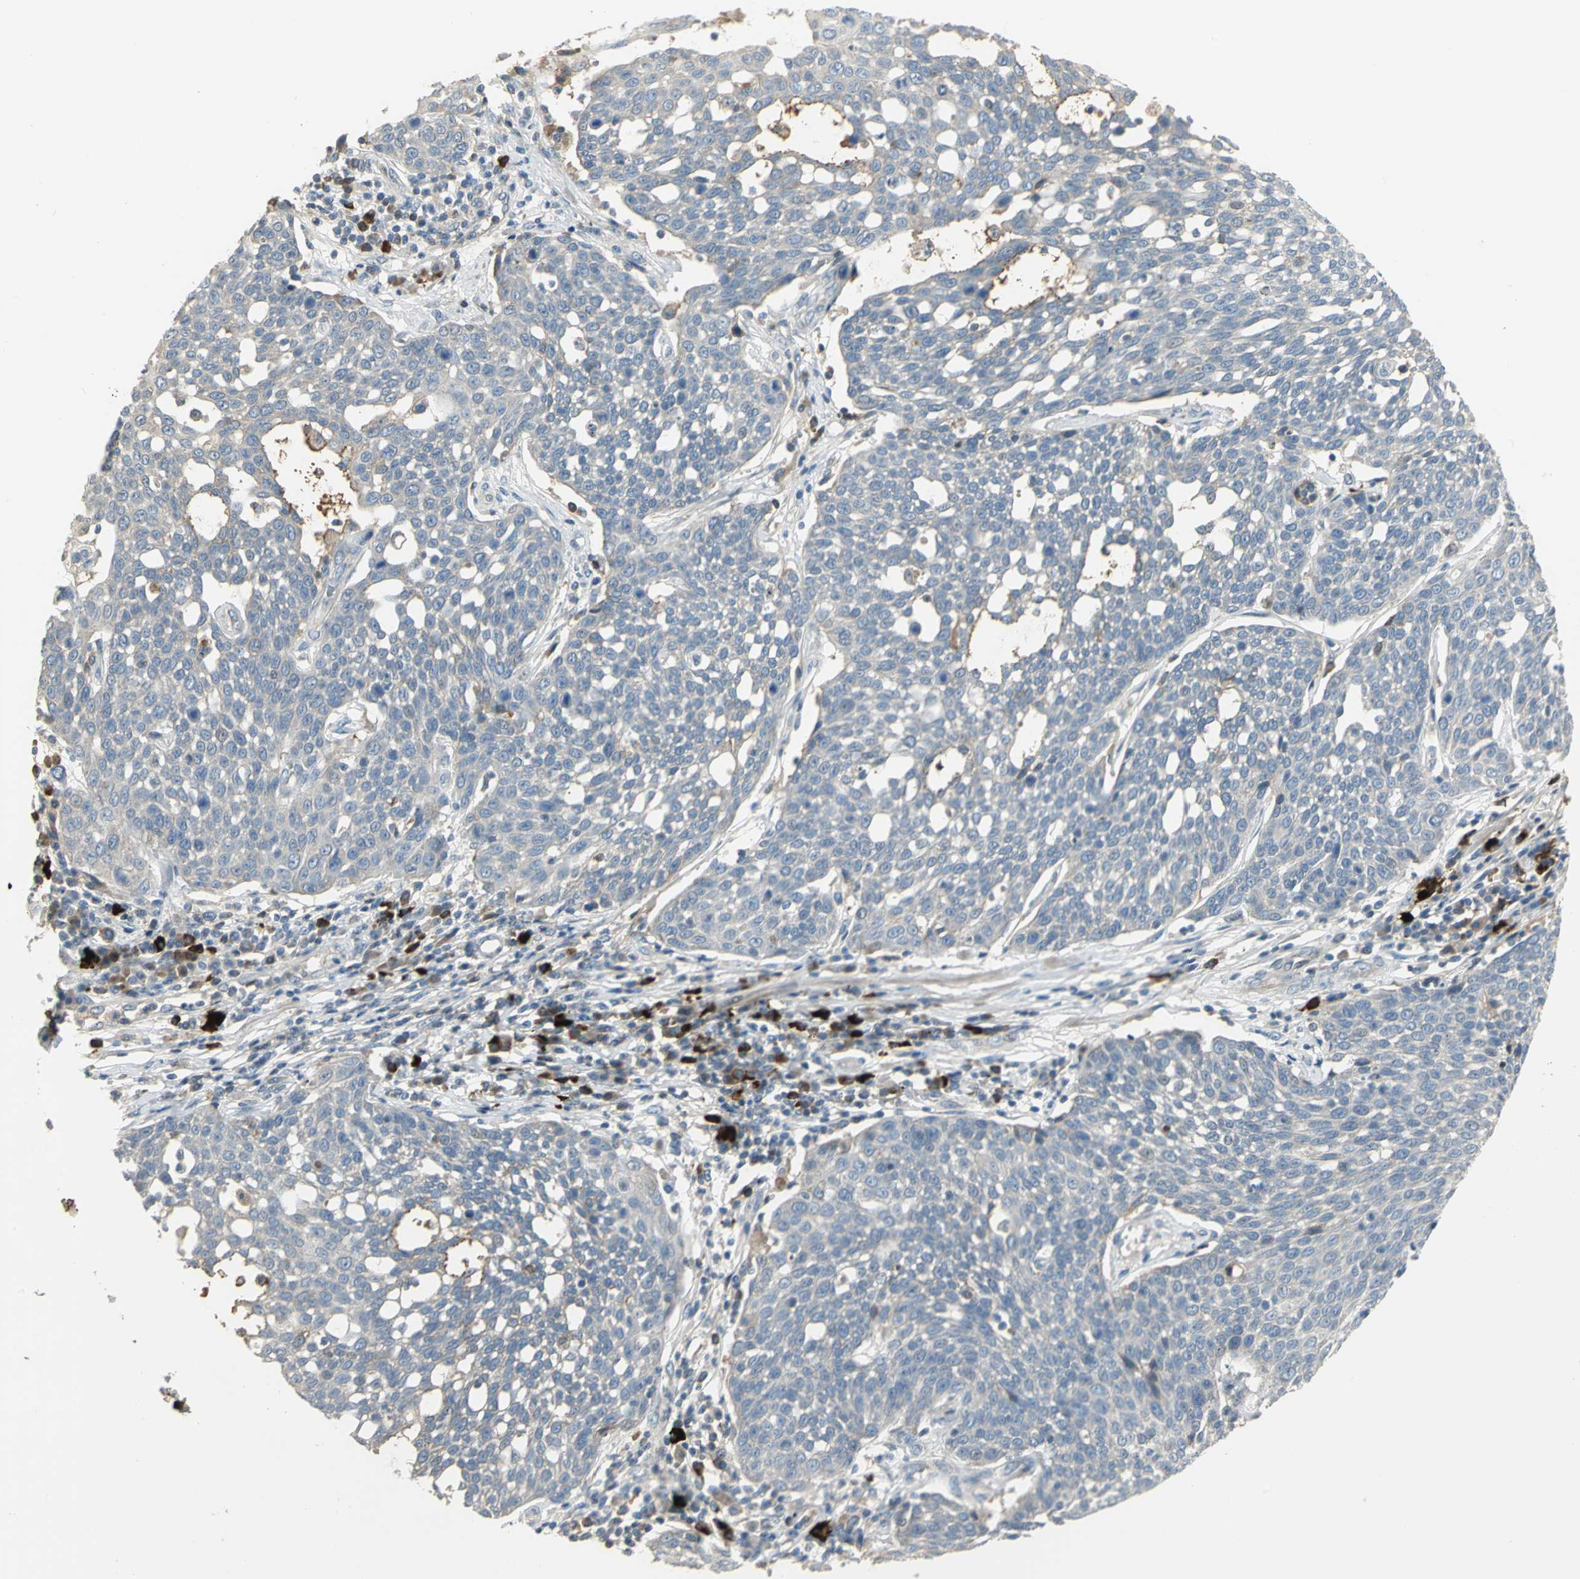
{"staining": {"intensity": "negative", "quantity": "none", "location": "none"}, "tissue": "cervical cancer", "cell_type": "Tumor cells", "image_type": "cancer", "snomed": [{"axis": "morphology", "description": "Squamous cell carcinoma, NOS"}, {"axis": "topography", "description": "Cervix"}], "caption": "A photomicrograph of human cervical cancer (squamous cell carcinoma) is negative for staining in tumor cells. The staining is performed using DAB brown chromogen with nuclei counter-stained in using hematoxylin.", "gene": "PROC", "patient": {"sex": "female", "age": 34}}